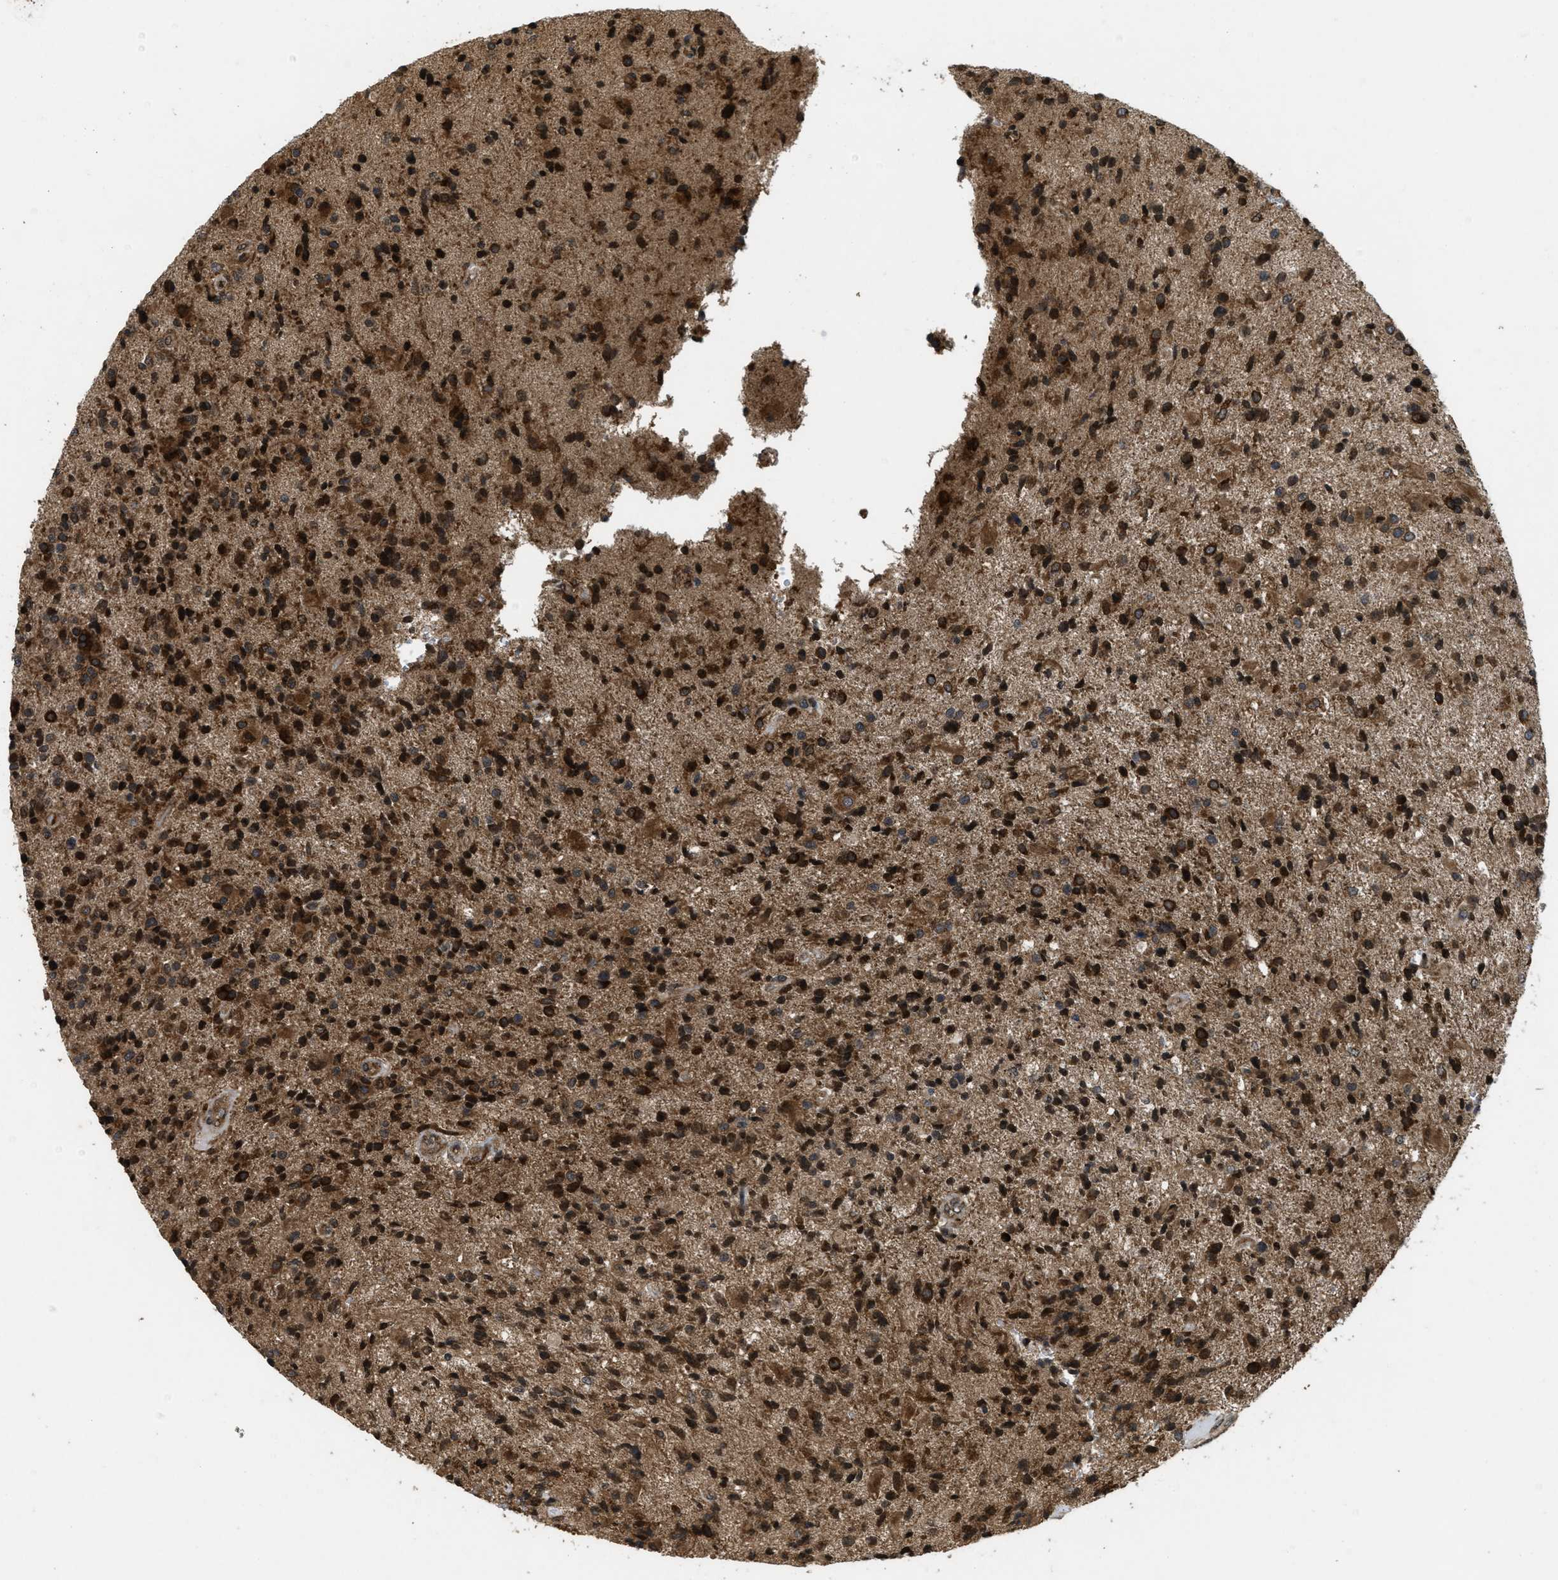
{"staining": {"intensity": "strong", "quantity": ">75%", "location": "cytoplasmic/membranous,nuclear"}, "tissue": "glioma", "cell_type": "Tumor cells", "image_type": "cancer", "snomed": [{"axis": "morphology", "description": "Glioma, malignant, High grade"}, {"axis": "topography", "description": "Brain"}], "caption": "Immunohistochemical staining of human glioma demonstrates high levels of strong cytoplasmic/membranous and nuclear expression in approximately >75% of tumor cells. The staining was performed using DAB to visualize the protein expression in brown, while the nuclei were stained in blue with hematoxylin (Magnification: 20x).", "gene": "SPTLC1", "patient": {"sex": "male", "age": 72}}